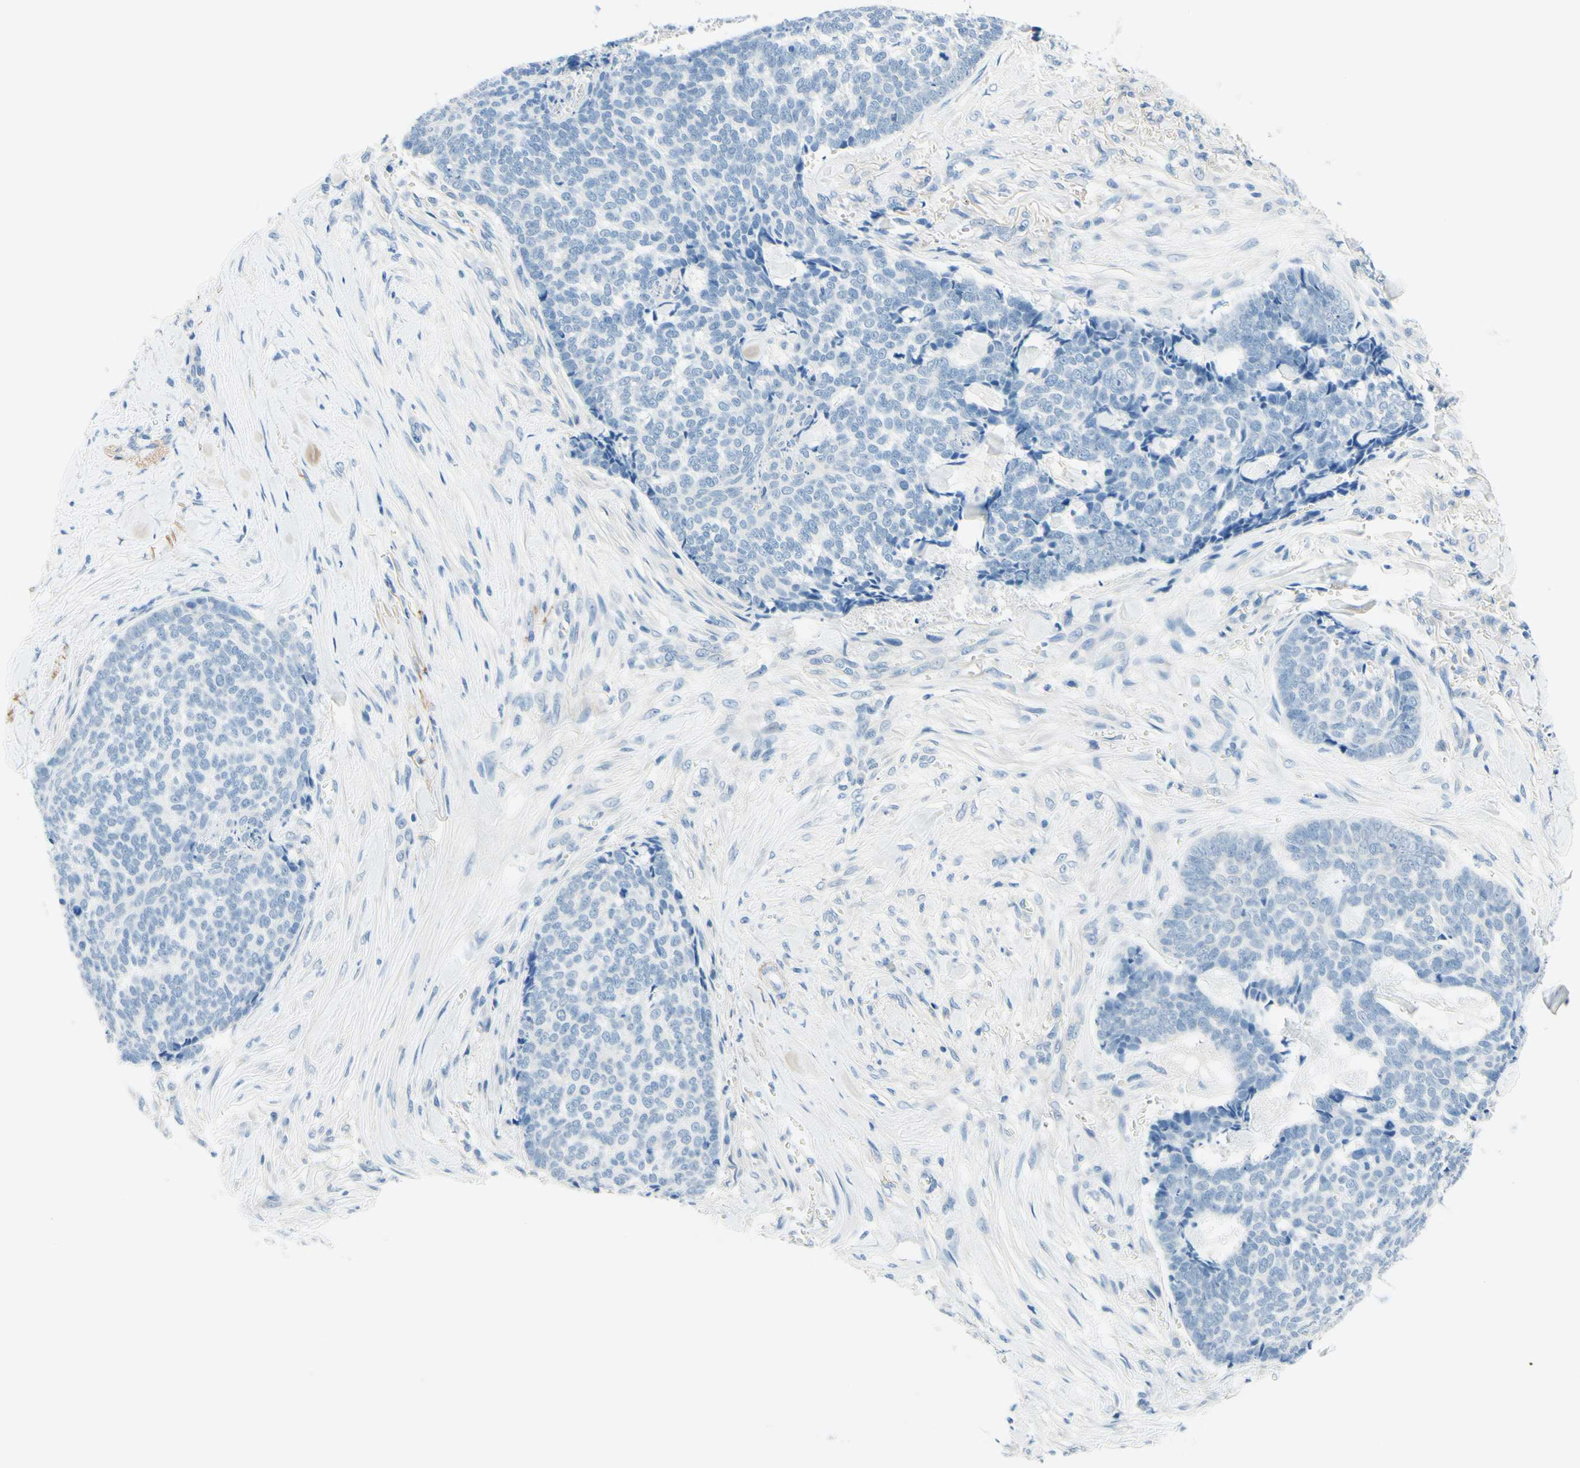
{"staining": {"intensity": "negative", "quantity": "none", "location": "none"}, "tissue": "skin cancer", "cell_type": "Tumor cells", "image_type": "cancer", "snomed": [{"axis": "morphology", "description": "Basal cell carcinoma"}, {"axis": "topography", "description": "Skin"}], "caption": "Tumor cells are negative for protein expression in human skin basal cell carcinoma.", "gene": "PASD1", "patient": {"sex": "male", "age": 84}}